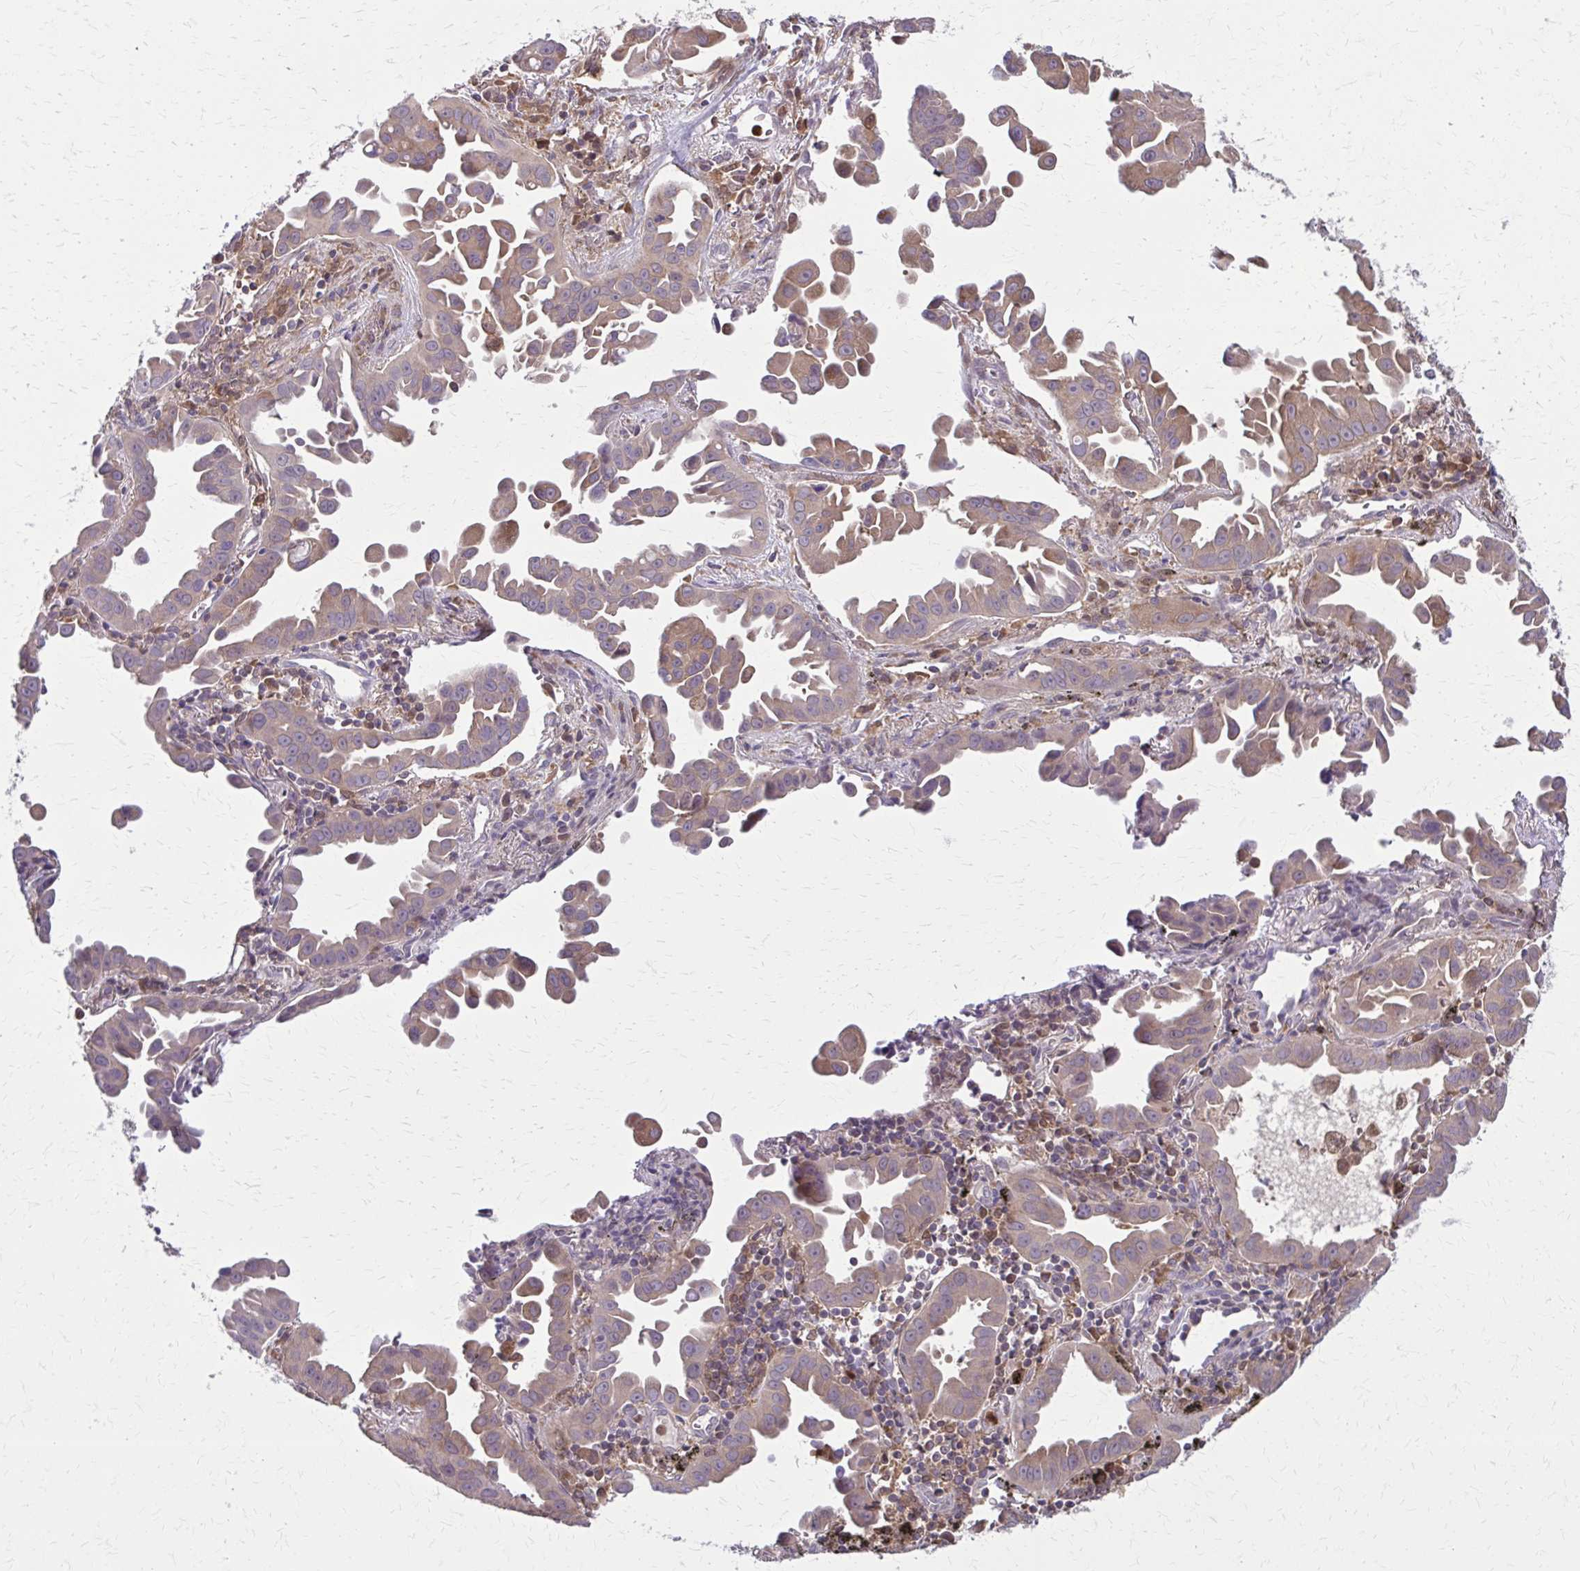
{"staining": {"intensity": "moderate", "quantity": ">75%", "location": "cytoplasmic/membranous"}, "tissue": "lung cancer", "cell_type": "Tumor cells", "image_type": "cancer", "snomed": [{"axis": "morphology", "description": "Adenocarcinoma, NOS"}, {"axis": "topography", "description": "Lung"}], "caption": "Protein staining by immunohistochemistry (IHC) displays moderate cytoplasmic/membranous expression in about >75% of tumor cells in lung adenocarcinoma.", "gene": "NRBF2", "patient": {"sex": "male", "age": 68}}